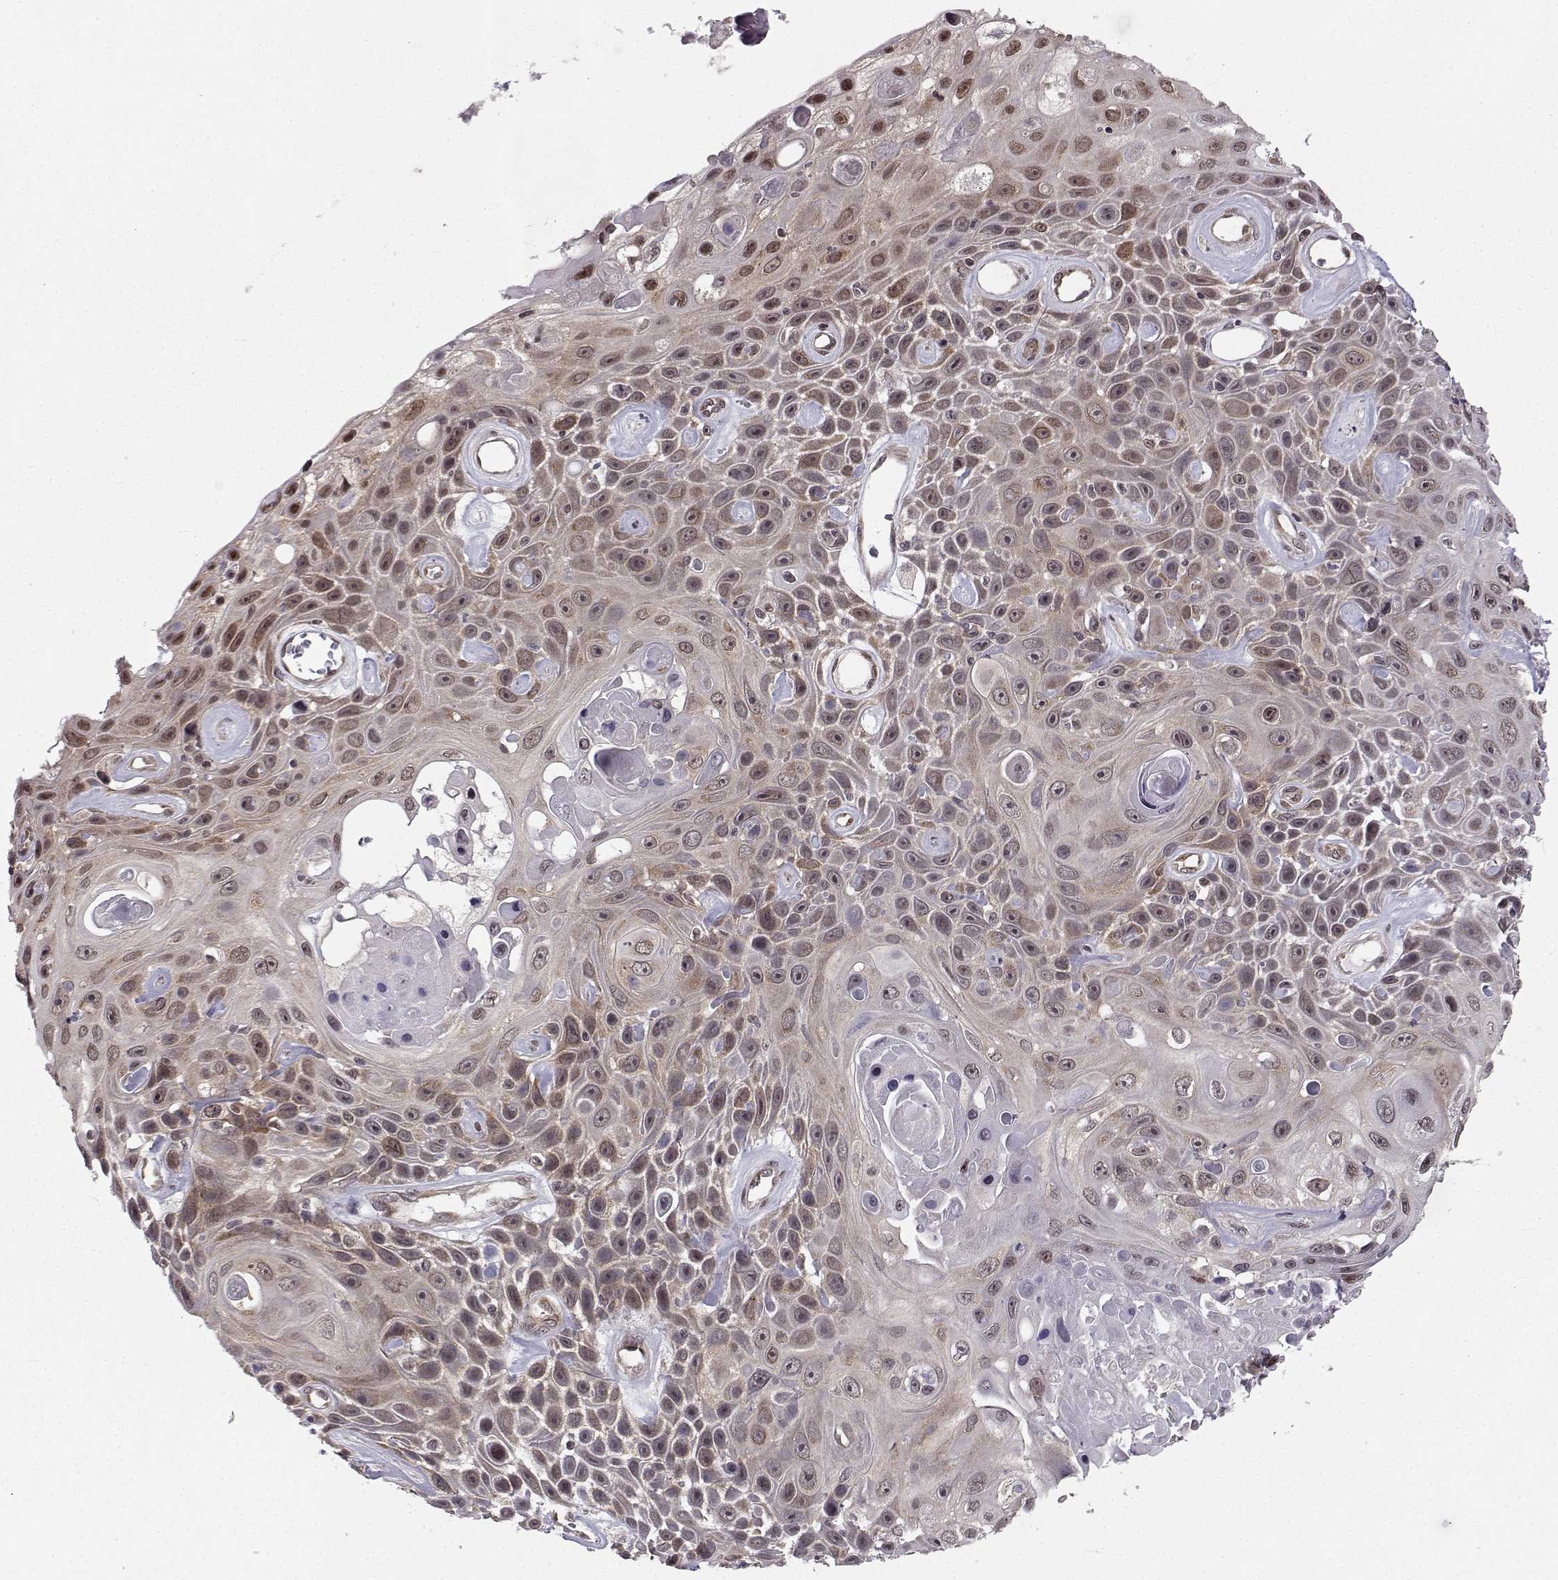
{"staining": {"intensity": "moderate", "quantity": "25%-75%", "location": "cytoplasmic/membranous,nuclear"}, "tissue": "skin cancer", "cell_type": "Tumor cells", "image_type": "cancer", "snomed": [{"axis": "morphology", "description": "Squamous cell carcinoma, NOS"}, {"axis": "topography", "description": "Skin"}], "caption": "This is an image of IHC staining of skin cancer (squamous cell carcinoma), which shows moderate positivity in the cytoplasmic/membranous and nuclear of tumor cells.", "gene": "PKN2", "patient": {"sex": "male", "age": 82}}